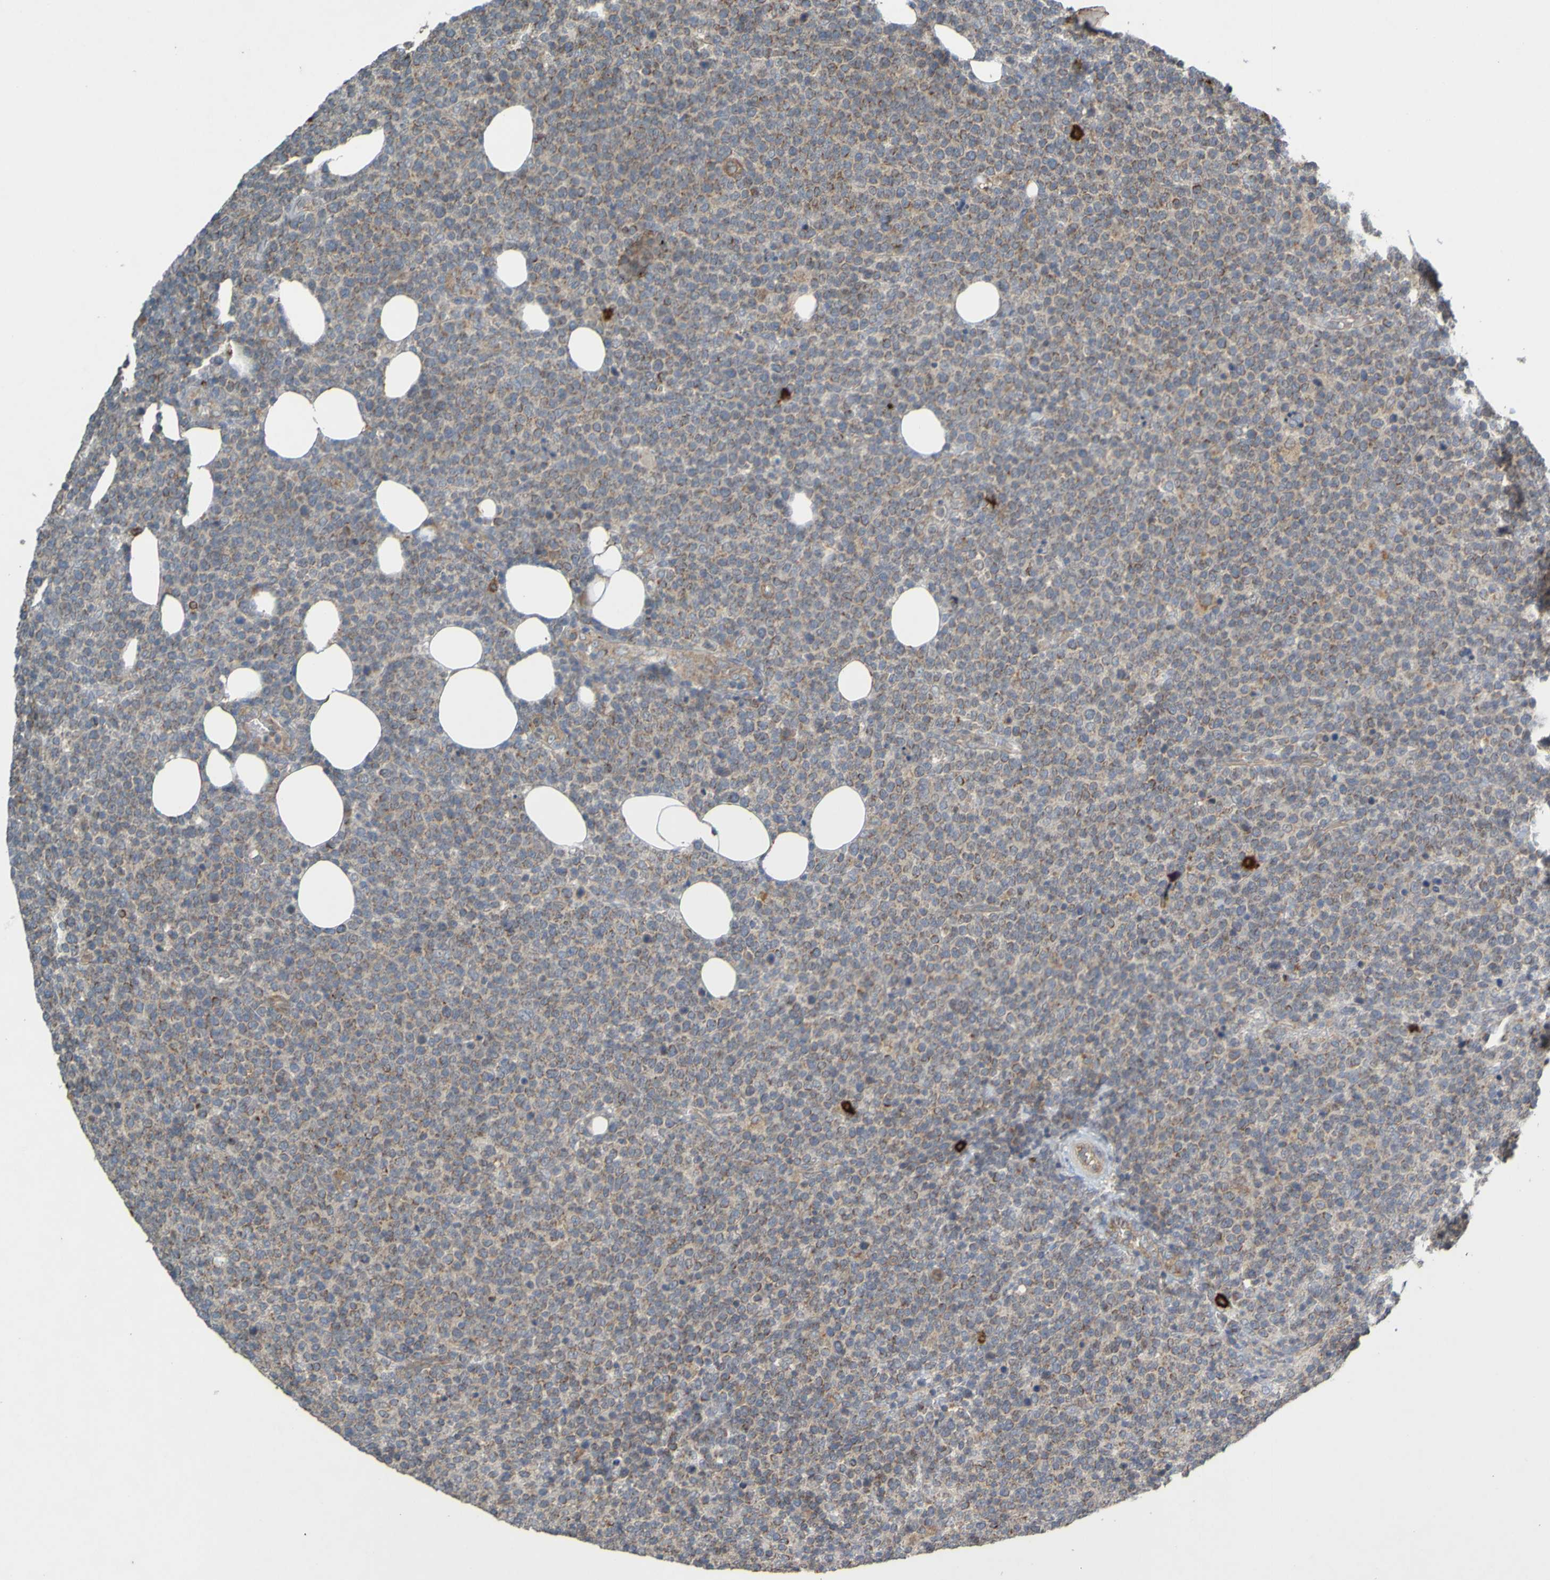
{"staining": {"intensity": "moderate", "quantity": ">75%", "location": "cytoplasmic/membranous"}, "tissue": "lymphoma", "cell_type": "Tumor cells", "image_type": "cancer", "snomed": [{"axis": "morphology", "description": "Malignant lymphoma, non-Hodgkin's type, High grade"}, {"axis": "topography", "description": "Lymph node"}], "caption": "Protein analysis of high-grade malignant lymphoma, non-Hodgkin's type tissue exhibits moderate cytoplasmic/membranous staining in about >75% of tumor cells.", "gene": "B3GAT2", "patient": {"sex": "male", "age": 61}}